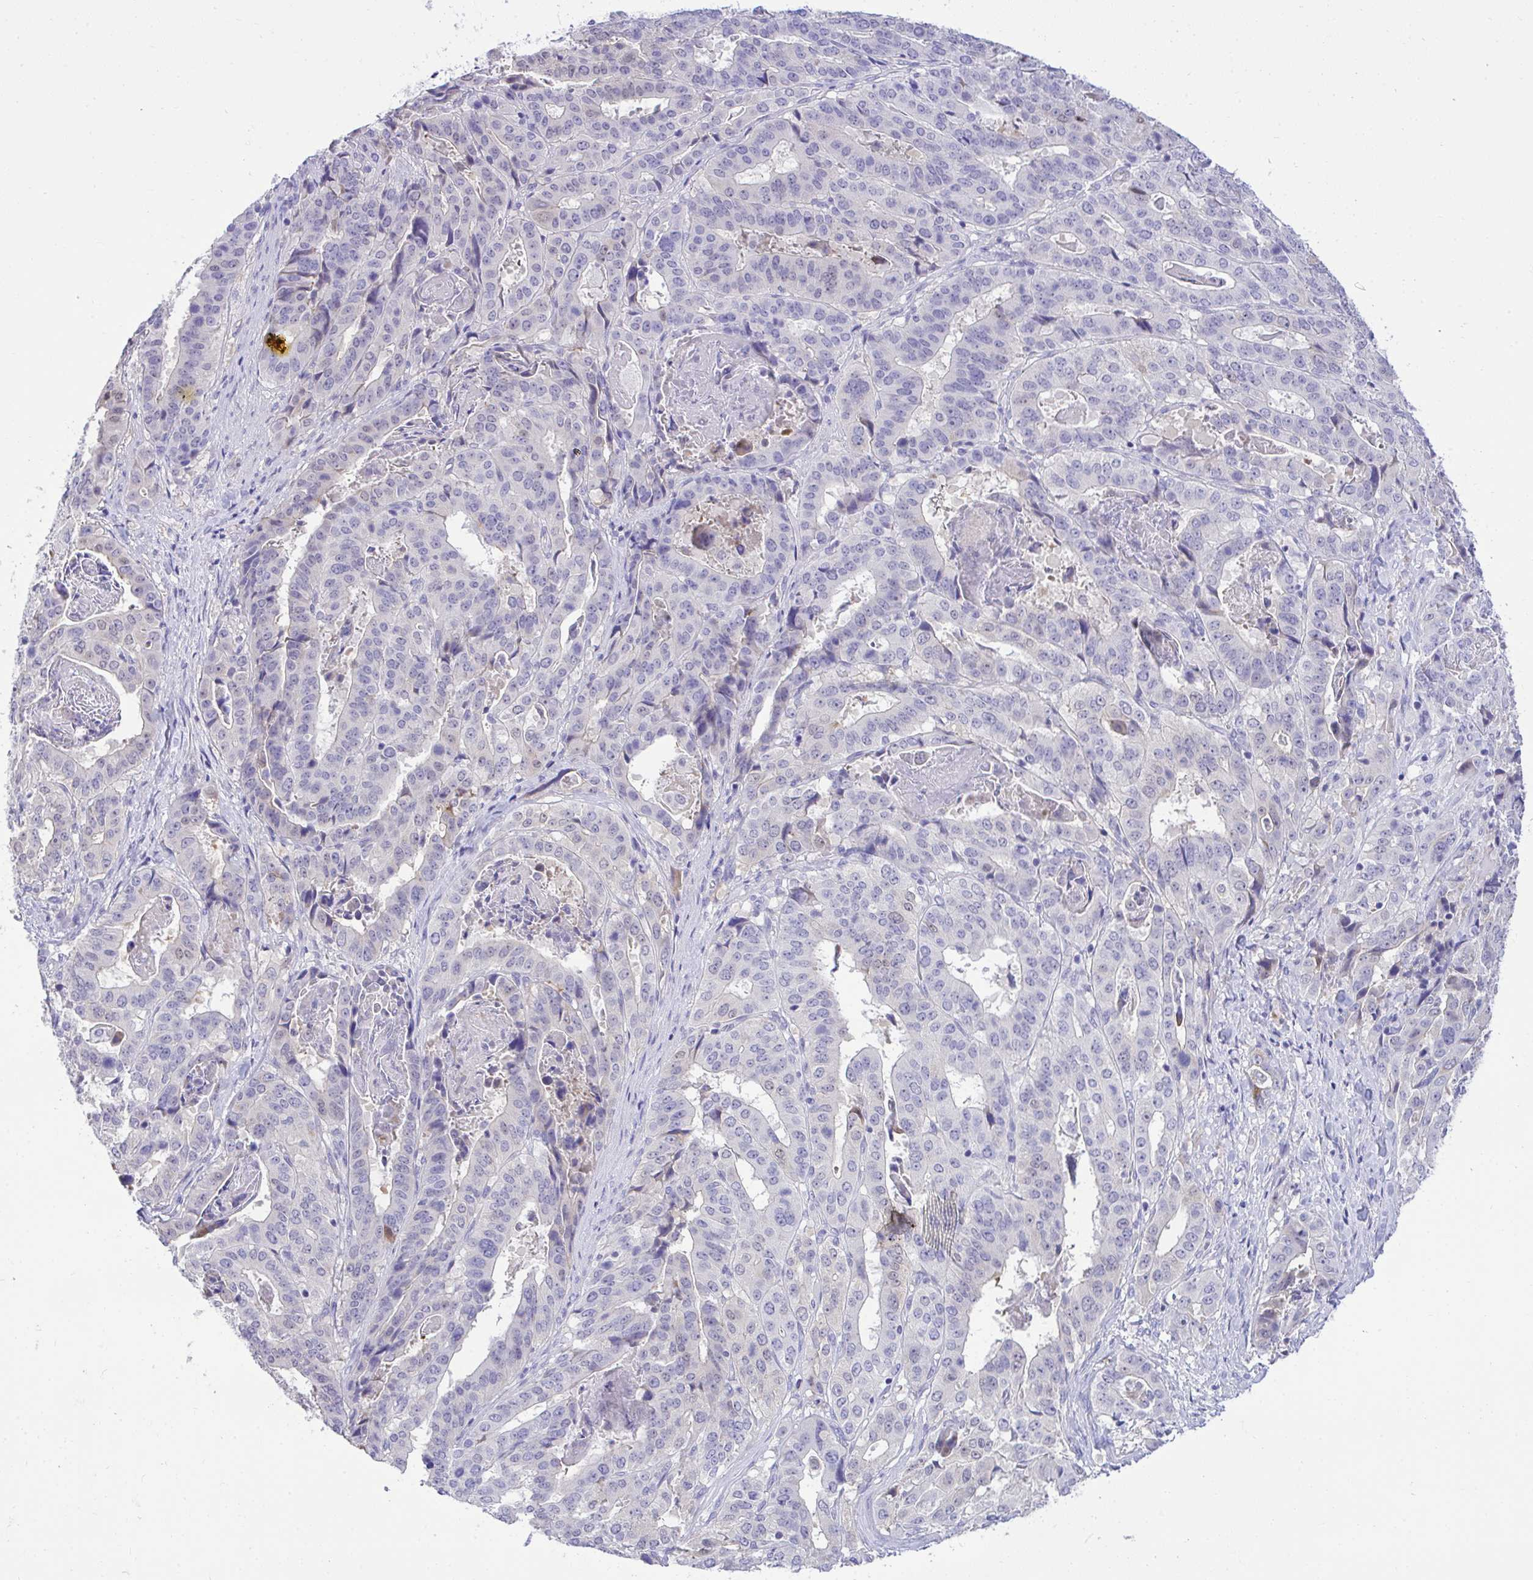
{"staining": {"intensity": "negative", "quantity": "none", "location": "none"}, "tissue": "stomach cancer", "cell_type": "Tumor cells", "image_type": "cancer", "snomed": [{"axis": "morphology", "description": "Adenocarcinoma, NOS"}, {"axis": "topography", "description": "Stomach"}], "caption": "A high-resolution histopathology image shows immunohistochemistry staining of stomach adenocarcinoma, which exhibits no significant expression in tumor cells.", "gene": "TMCO5A", "patient": {"sex": "male", "age": 48}}